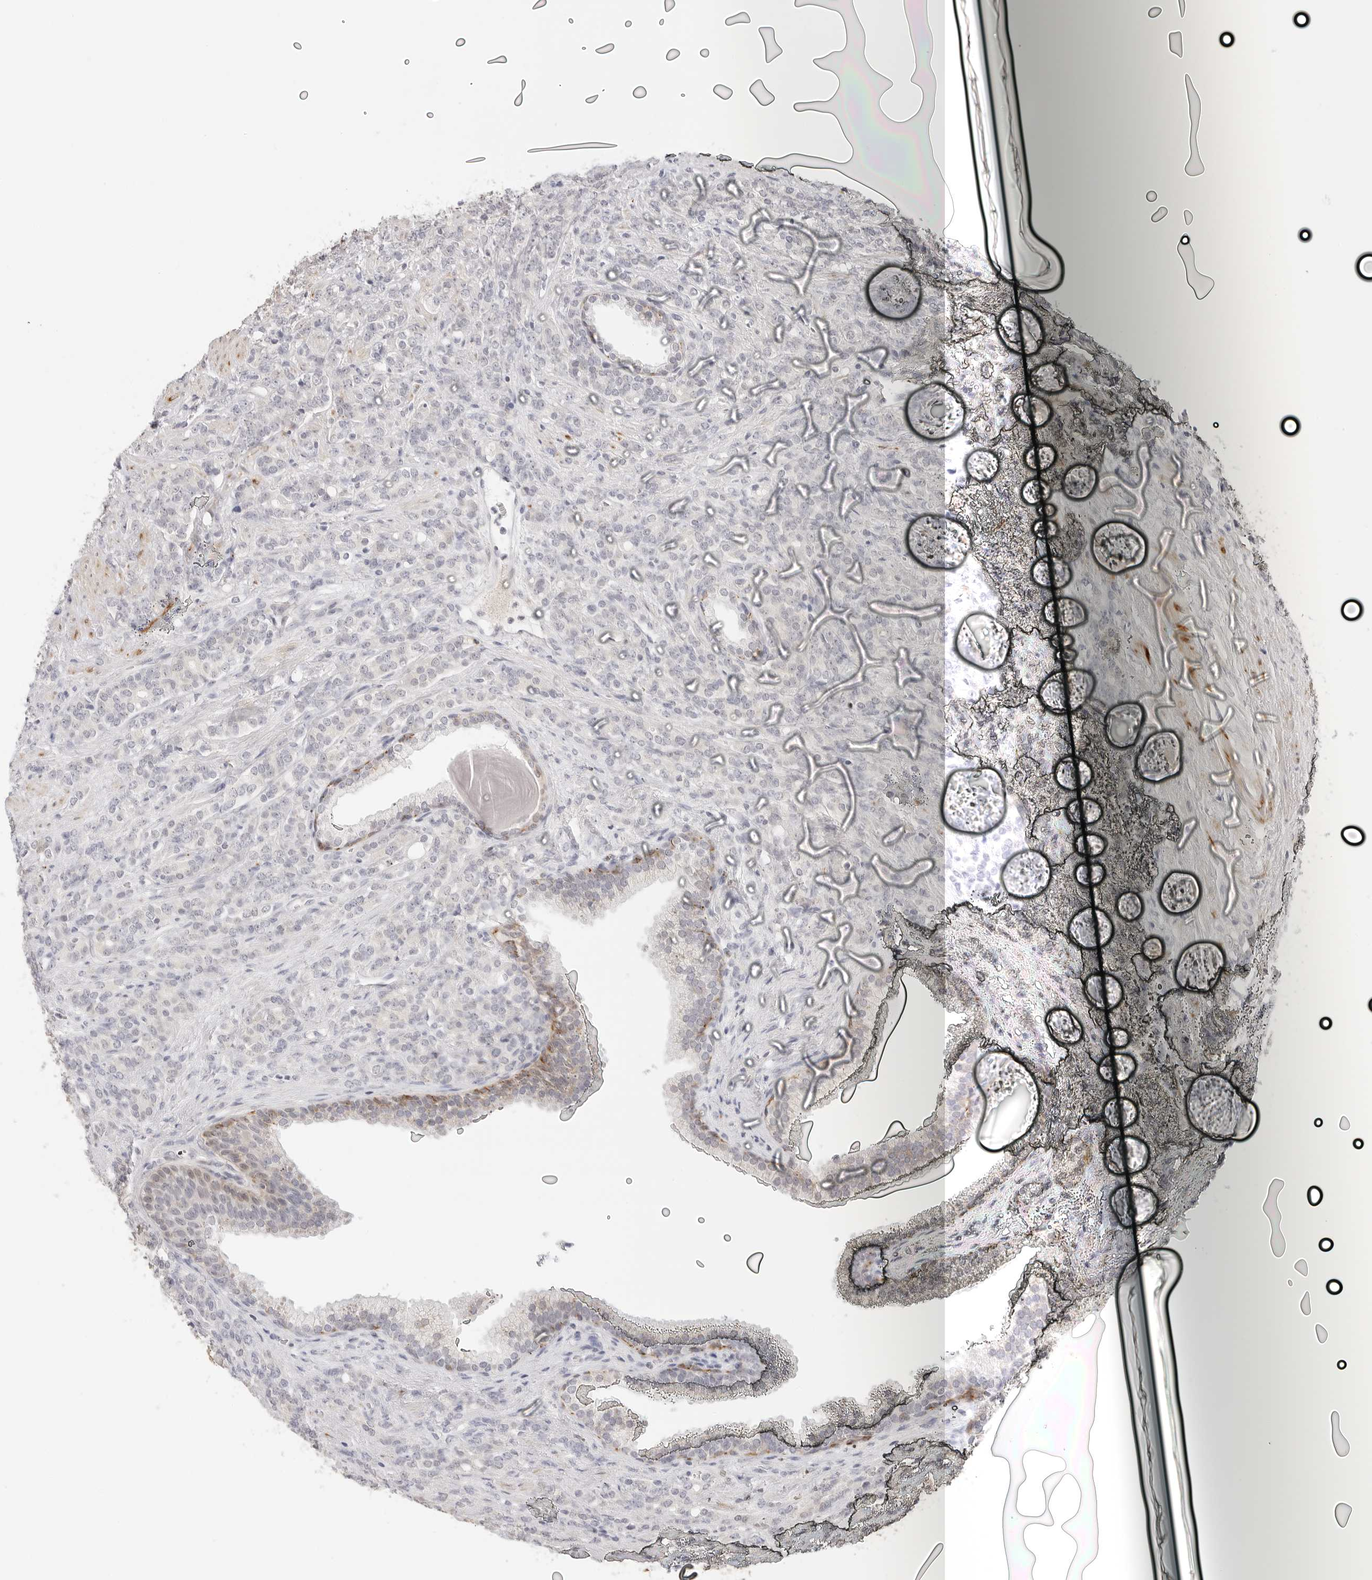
{"staining": {"intensity": "negative", "quantity": "none", "location": "none"}, "tissue": "prostate cancer", "cell_type": "Tumor cells", "image_type": "cancer", "snomed": [{"axis": "morphology", "description": "Adenocarcinoma, High grade"}, {"axis": "topography", "description": "Prostate"}], "caption": "Tumor cells show no significant protein positivity in prostate cancer.", "gene": "PCDH19", "patient": {"sex": "male", "age": 62}}